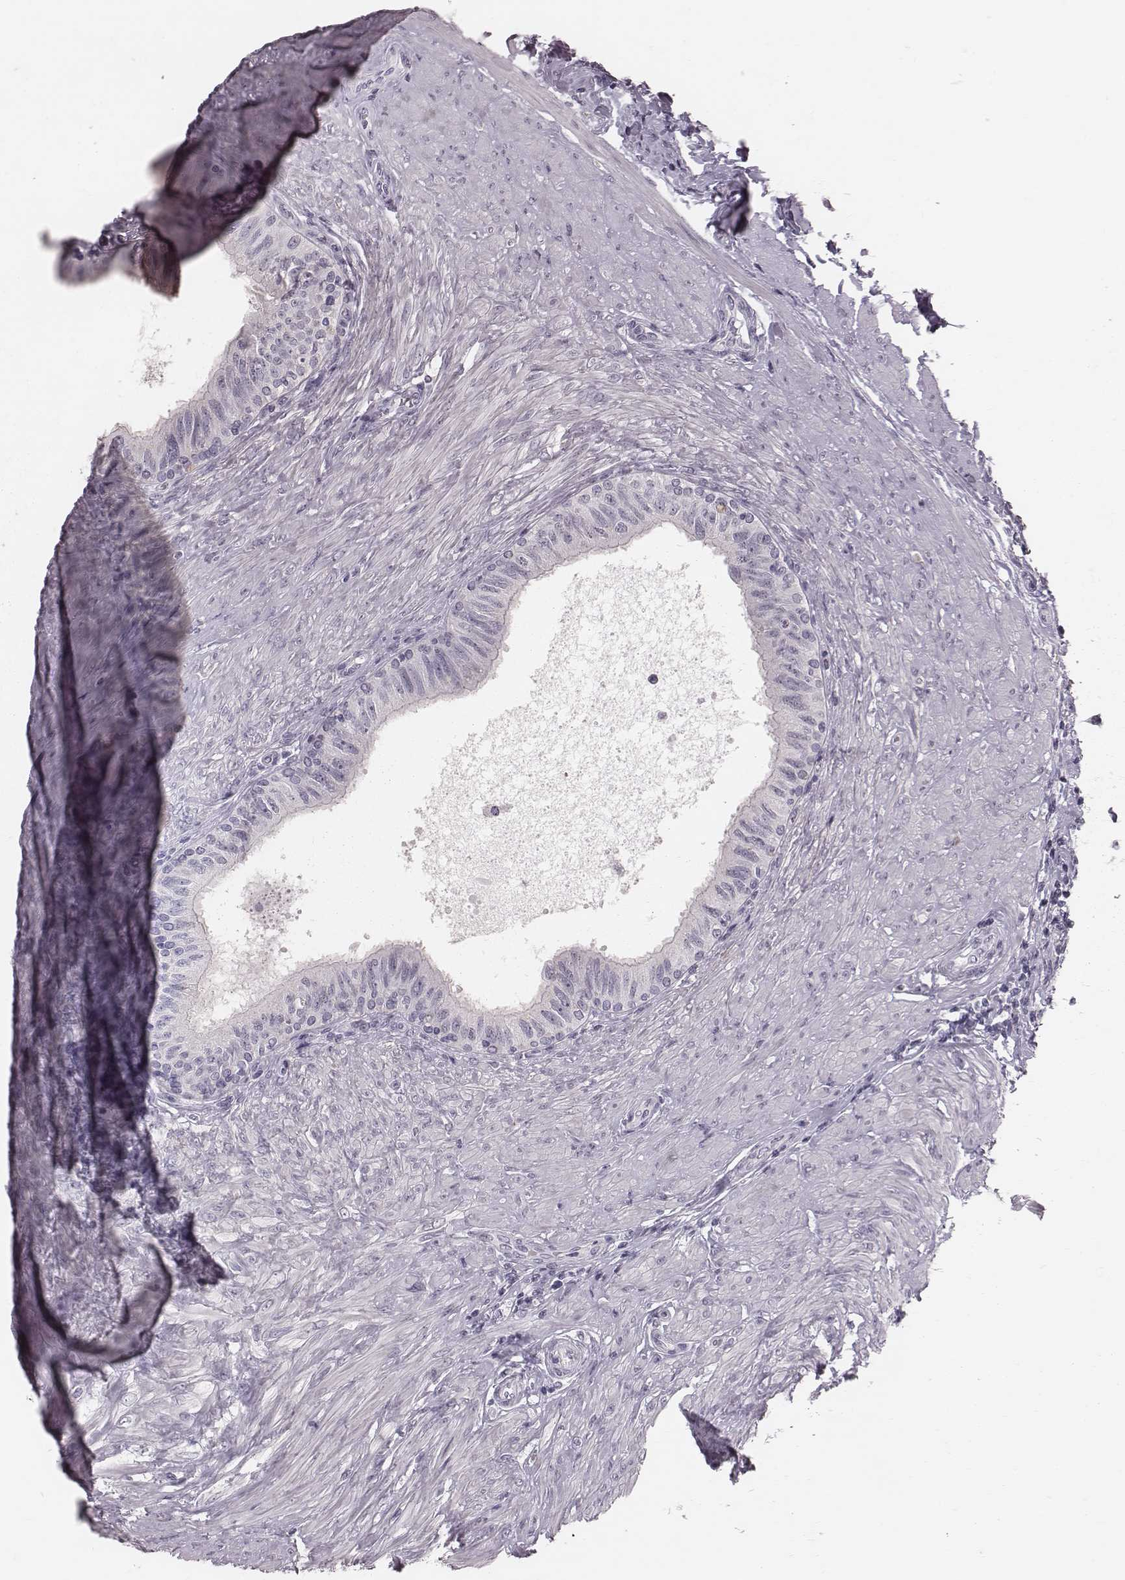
{"staining": {"intensity": "negative", "quantity": "none", "location": "none"}, "tissue": "epididymis", "cell_type": "Glandular cells", "image_type": "normal", "snomed": [{"axis": "morphology", "description": "Normal tissue, NOS"}, {"axis": "morphology", "description": "Seminoma, NOS"}, {"axis": "topography", "description": "Testis"}, {"axis": "topography", "description": "Epididymis"}], "caption": "Human epididymis stained for a protein using immunohistochemistry displays no positivity in glandular cells.", "gene": "CFTR", "patient": {"sex": "male", "age": 61}}